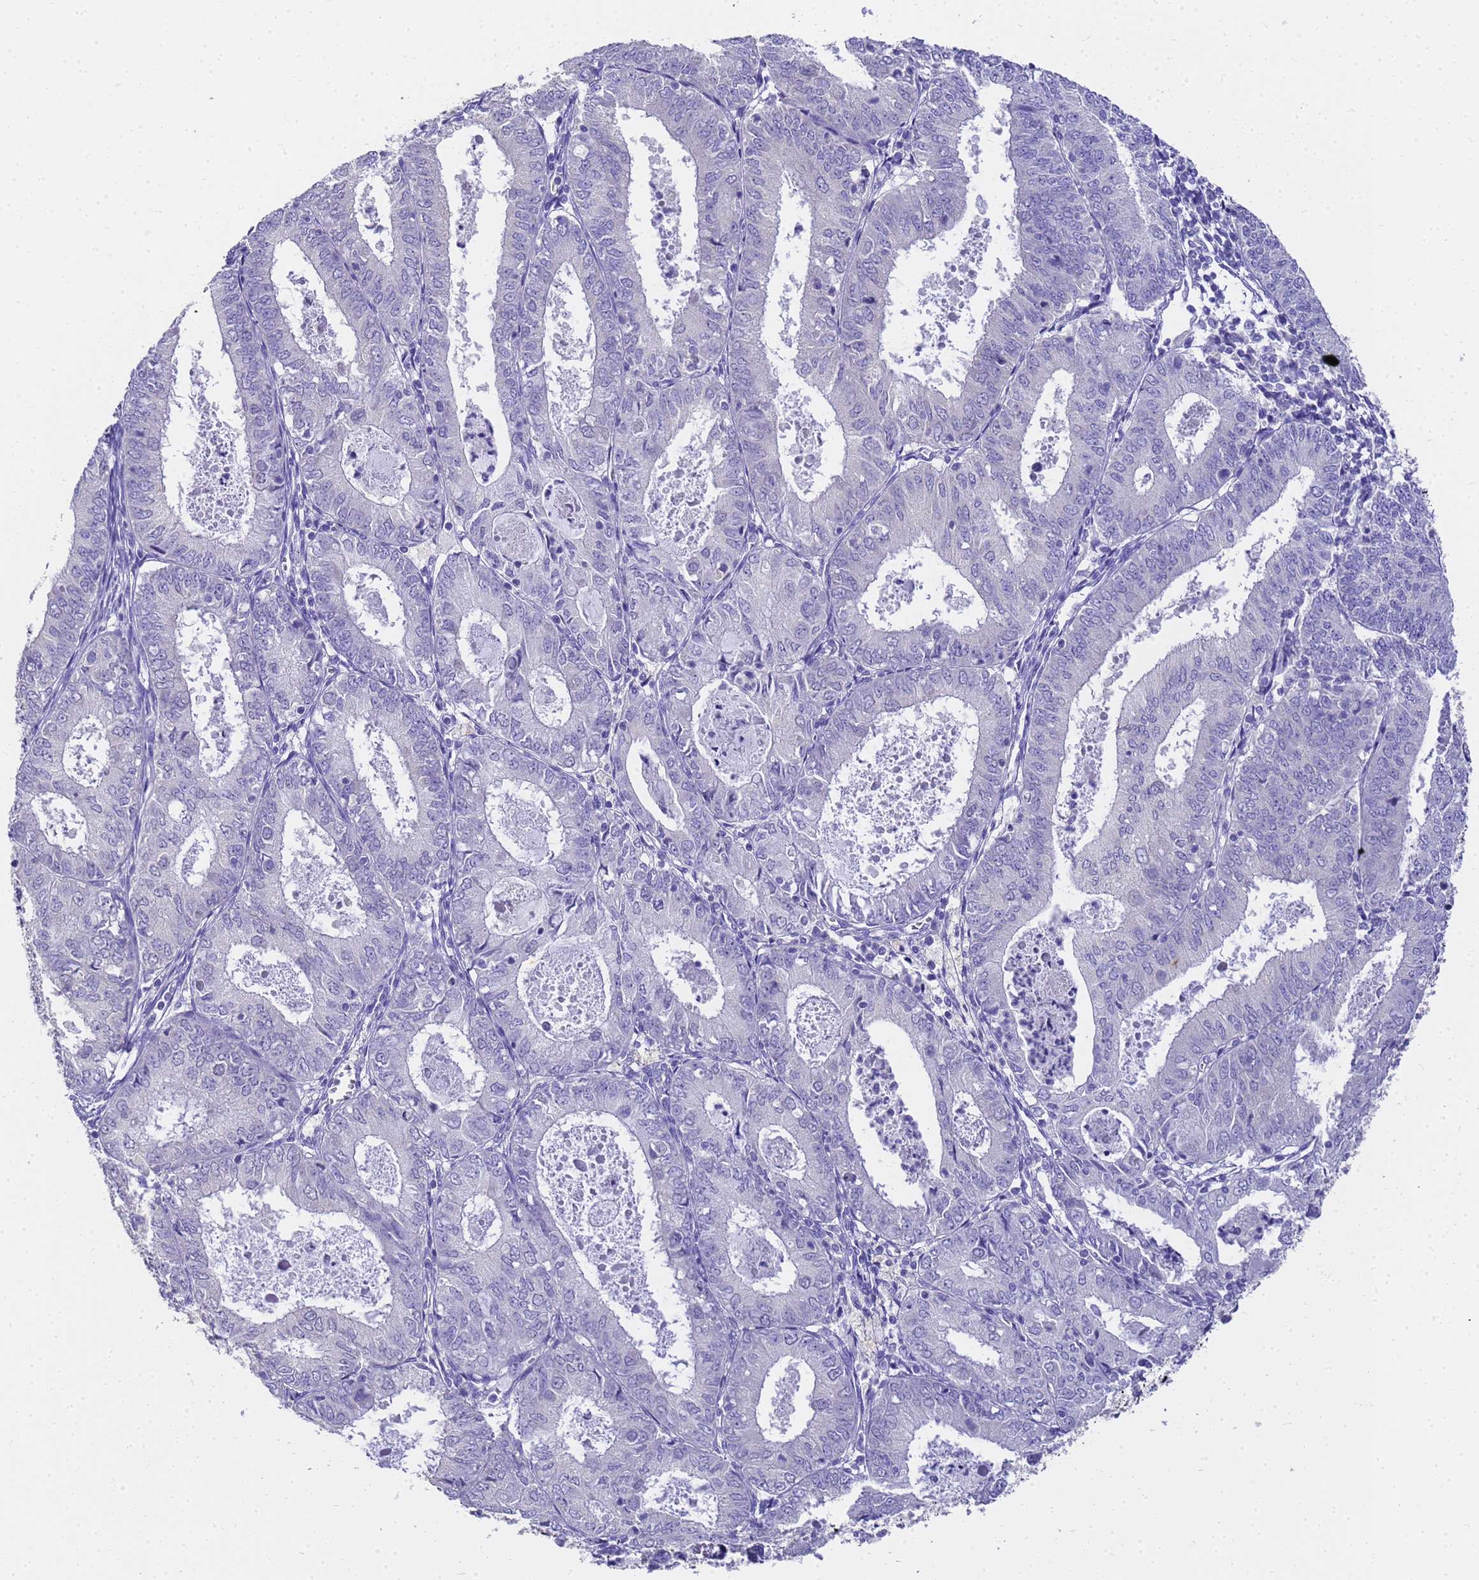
{"staining": {"intensity": "negative", "quantity": "none", "location": "none"}, "tissue": "endometrial cancer", "cell_type": "Tumor cells", "image_type": "cancer", "snomed": [{"axis": "morphology", "description": "Adenocarcinoma, NOS"}, {"axis": "topography", "description": "Endometrium"}], "caption": "This is an IHC micrograph of human endometrial adenocarcinoma. There is no expression in tumor cells.", "gene": "MS4A13", "patient": {"sex": "female", "age": 57}}